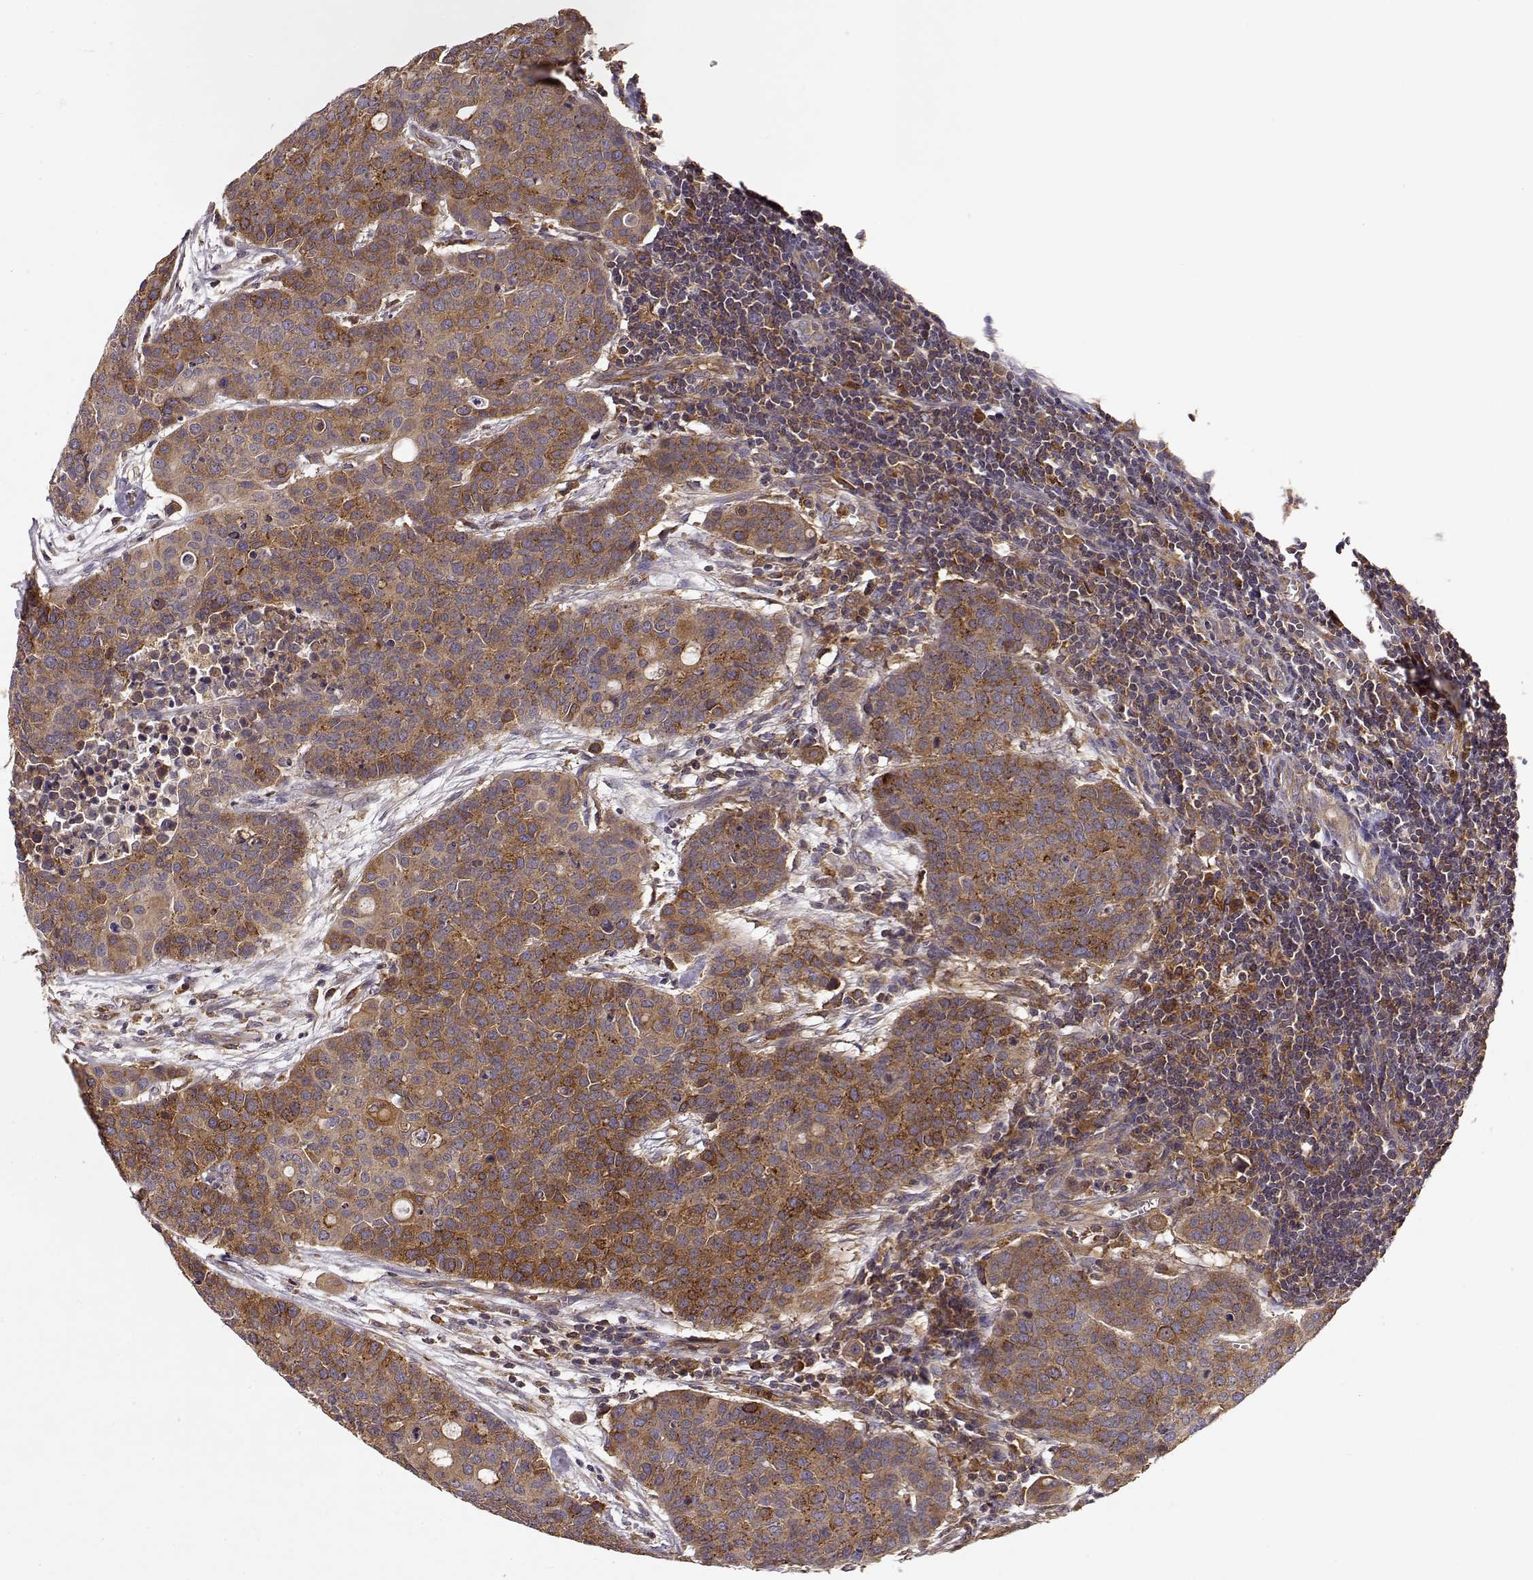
{"staining": {"intensity": "strong", "quantity": "25%-75%", "location": "cytoplasmic/membranous"}, "tissue": "carcinoid", "cell_type": "Tumor cells", "image_type": "cancer", "snomed": [{"axis": "morphology", "description": "Carcinoid, malignant, NOS"}, {"axis": "topography", "description": "Colon"}], "caption": "A high-resolution image shows immunohistochemistry (IHC) staining of carcinoid (malignant), which exhibits strong cytoplasmic/membranous staining in approximately 25%-75% of tumor cells. (Brightfield microscopy of DAB IHC at high magnification).", "gene": "ARHGEF2", "patient": {"sex": "male", "age": 81}}